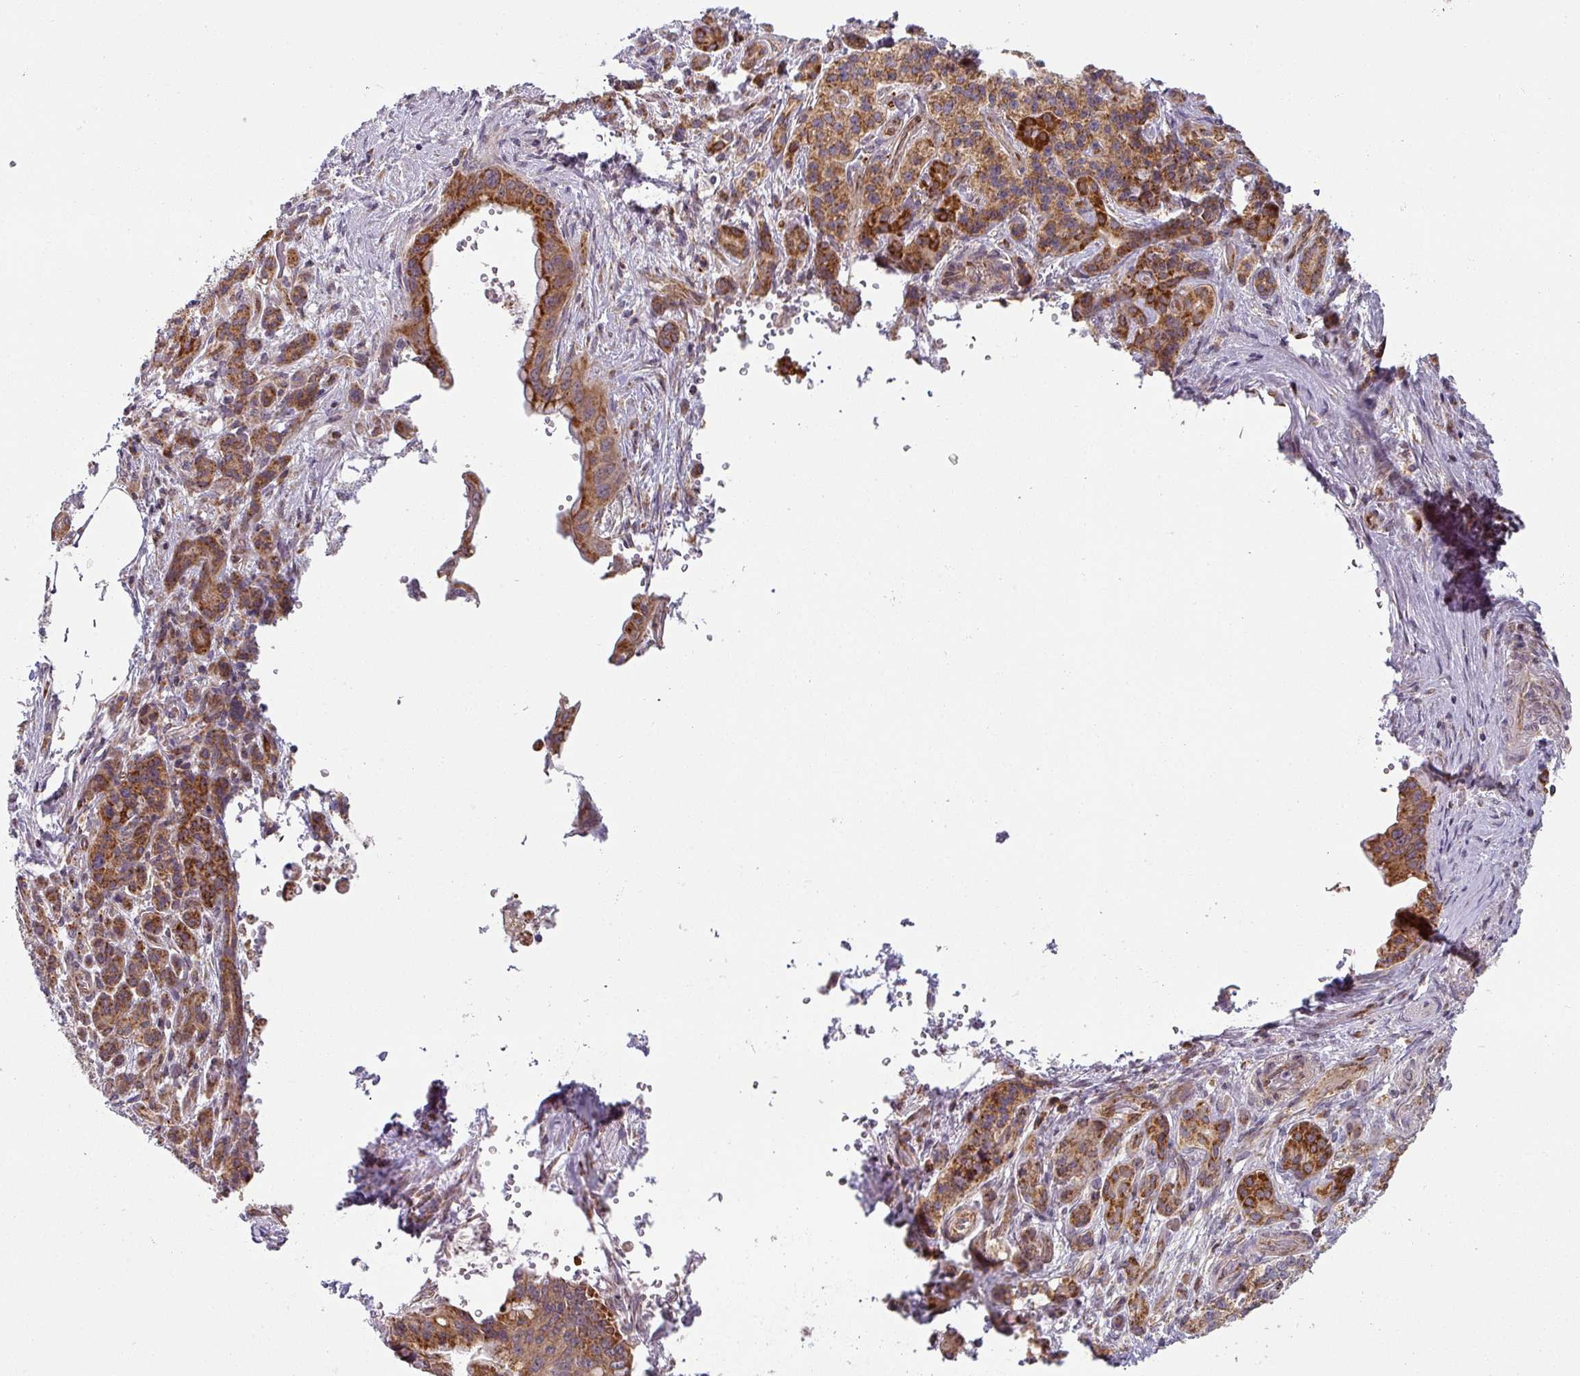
{"staining": {"intensity": "strong", "quantity": ">75%", "location": "cytoplasmic/membranous"}, "tissue": "pancreatic cancer", "cell_type": "Tumor cells", "image_type": "cancer", "snomed": [{"axis": "morphology", "description": "Adenocarcinoma, NOS"}, {"axis": "topography", "description": "Pancreas"}], "caption": "IHC image of human adenocarcinoma (pancreatic) stained for a protein (brown), which reveals high levels of strong cytoplasmic/membranous staining in approximately >75% of tumor cells.", "gene": "MRPS16", "patient": {"sex": "female", "age": 73}}